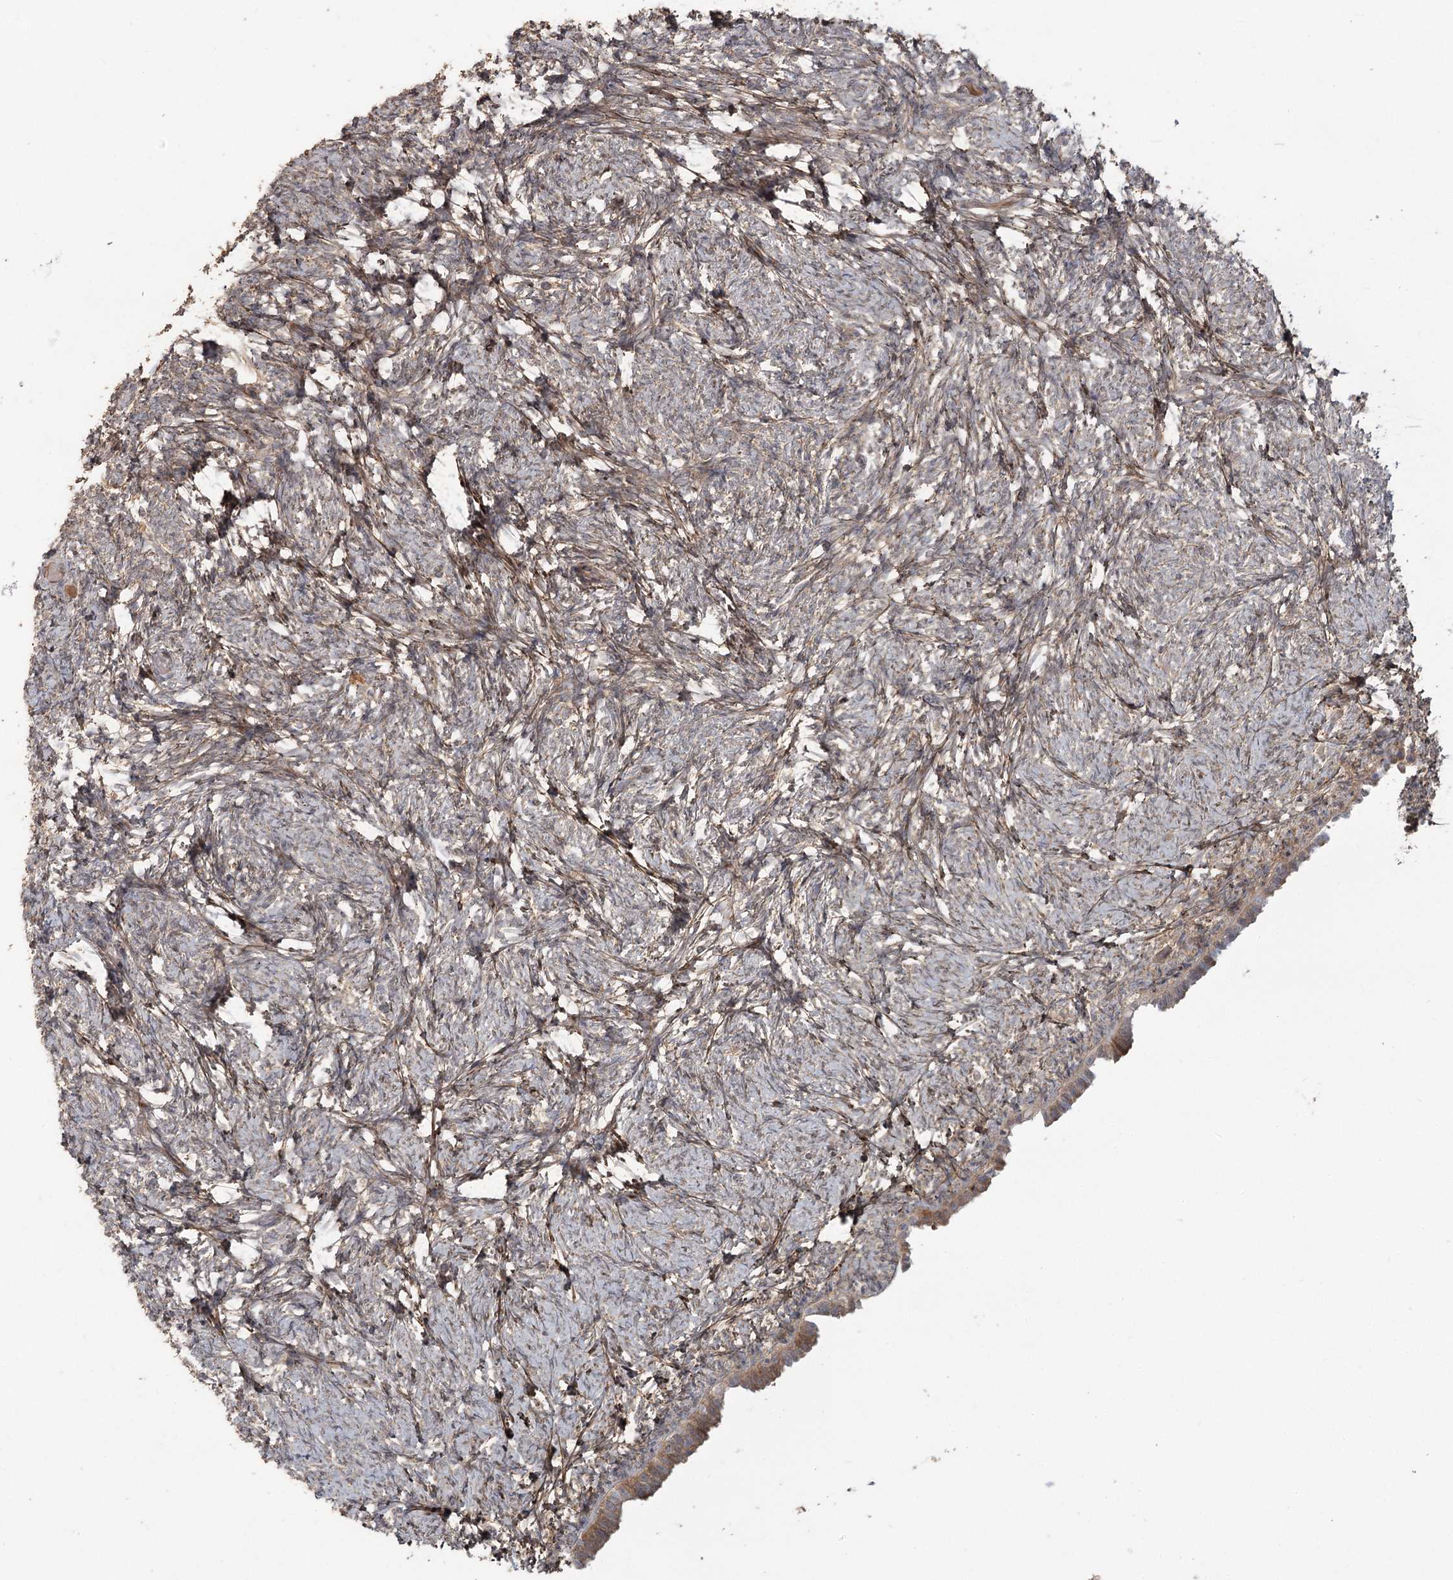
{"staining": {"intensity": "moderate", "quantity": ">75%", "location": "cytoplasmic/membranous"}, "tissue": "ovary", "cell_type": "Follicle cells", "image_type": "normal", "snomed": [{"axis": "morphology", "description": "Normal tissue, NOS"}, {"axis": "topography", "description": "Ovary"}], "caption": "Immunohistochemistry micrograph of normal ovary stained for a protein (brown), which demonstrates medium levels of moderate cytoplasmic/membranous expression in about >75% of follicle cells.", "gene": "OBSL1", "patient": {"sex": "female", "age": 60}}